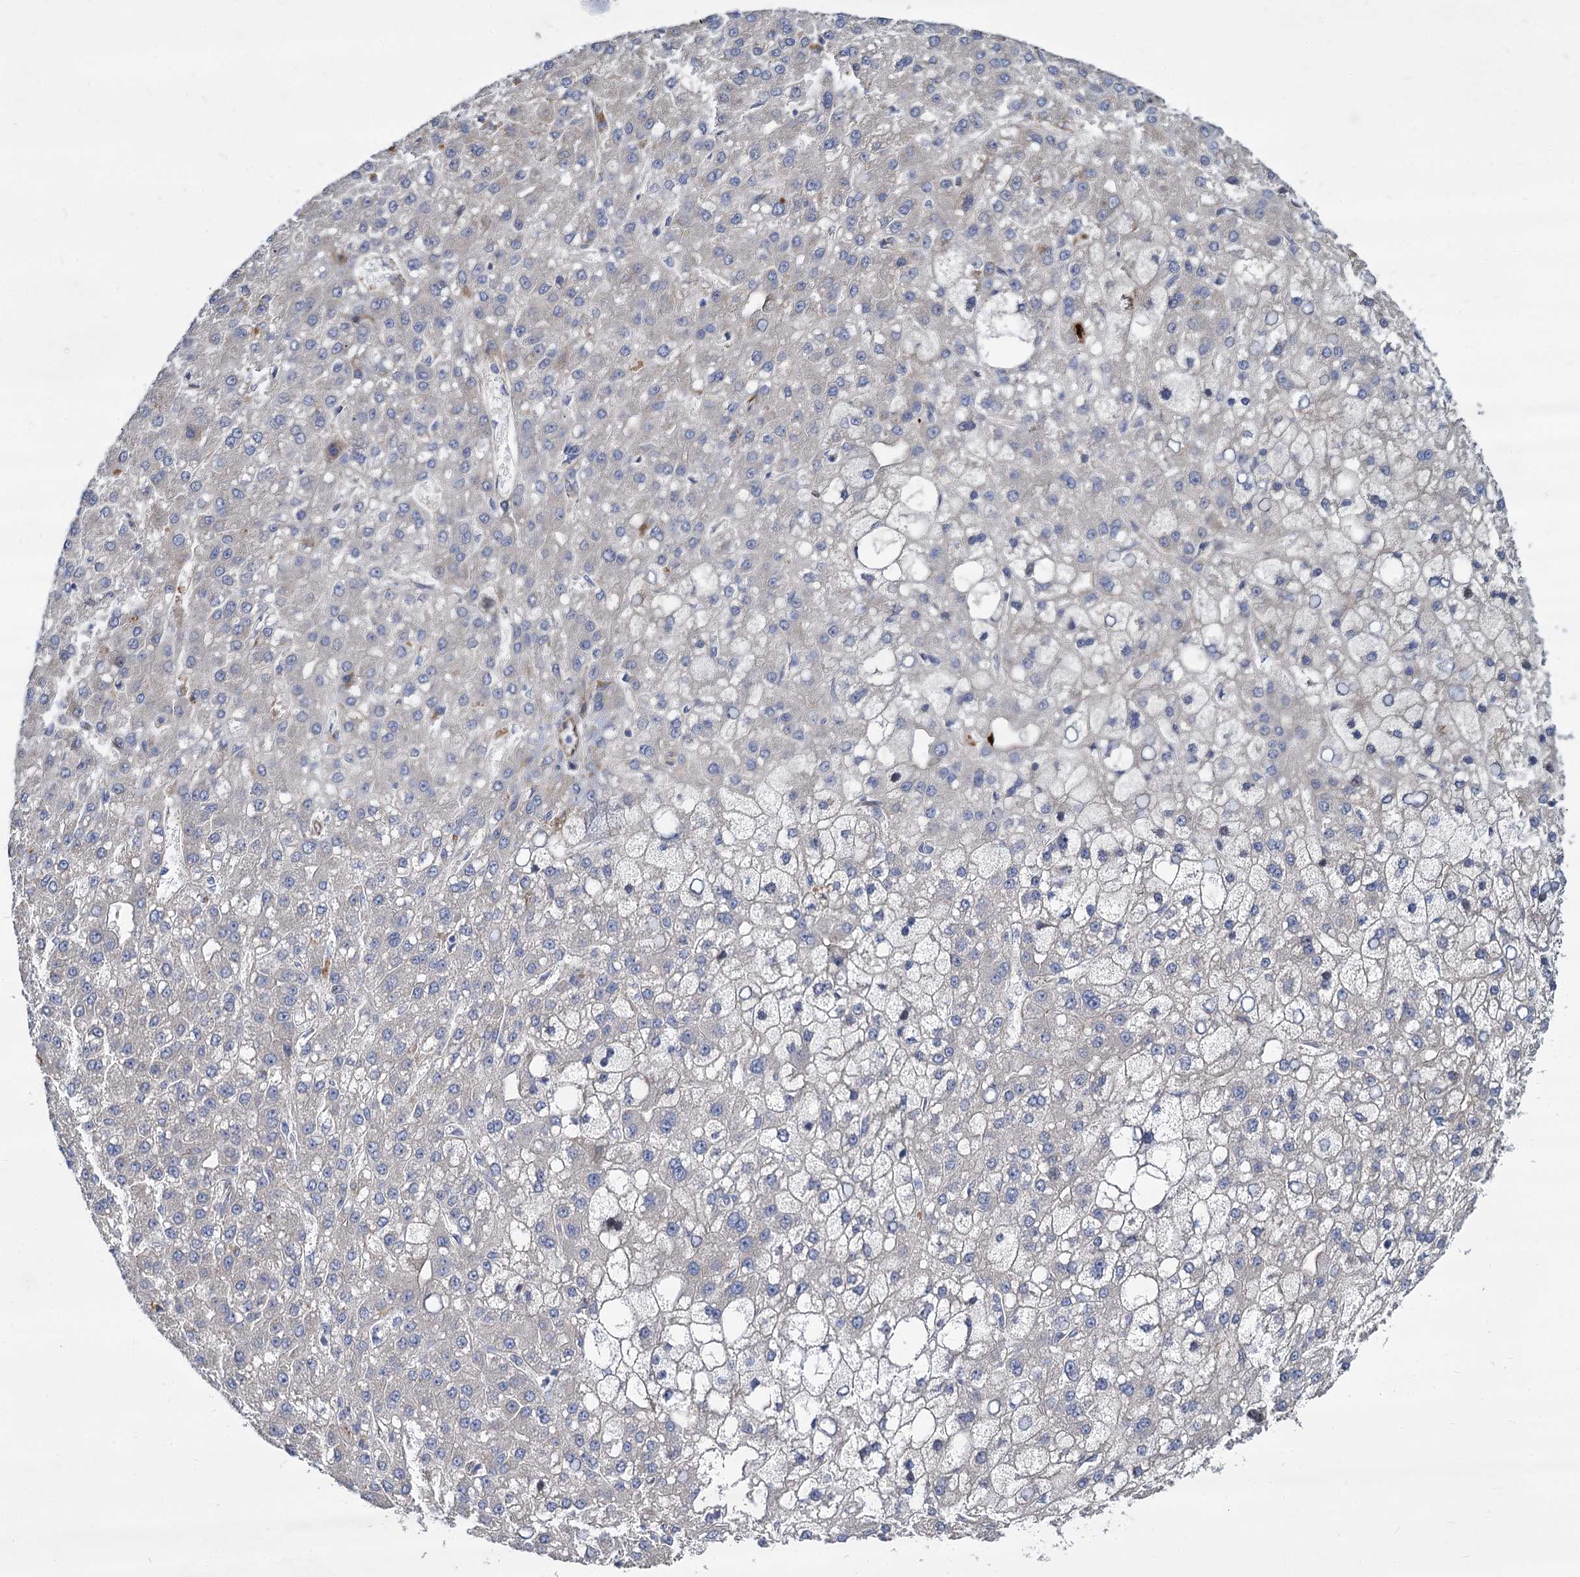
{"staining": {"intensity": "negative", "quantity": "none", "location": "none"}, "tissue": "liver cancer", "cell_type": "Tumor cells", "image_type": "cancer", "snomed": [{"axis": "morphology", "description": "Carcinoma, Hepatocellular, NOS"}, {"axis": "topography", "description": "Liver"}], "caption": "Image shows no significant protein expression in tumor cells of liver hepatocellular carcinoma.", "gene": "TRIM77", "patient": {"sex": "male", "age": 67}}